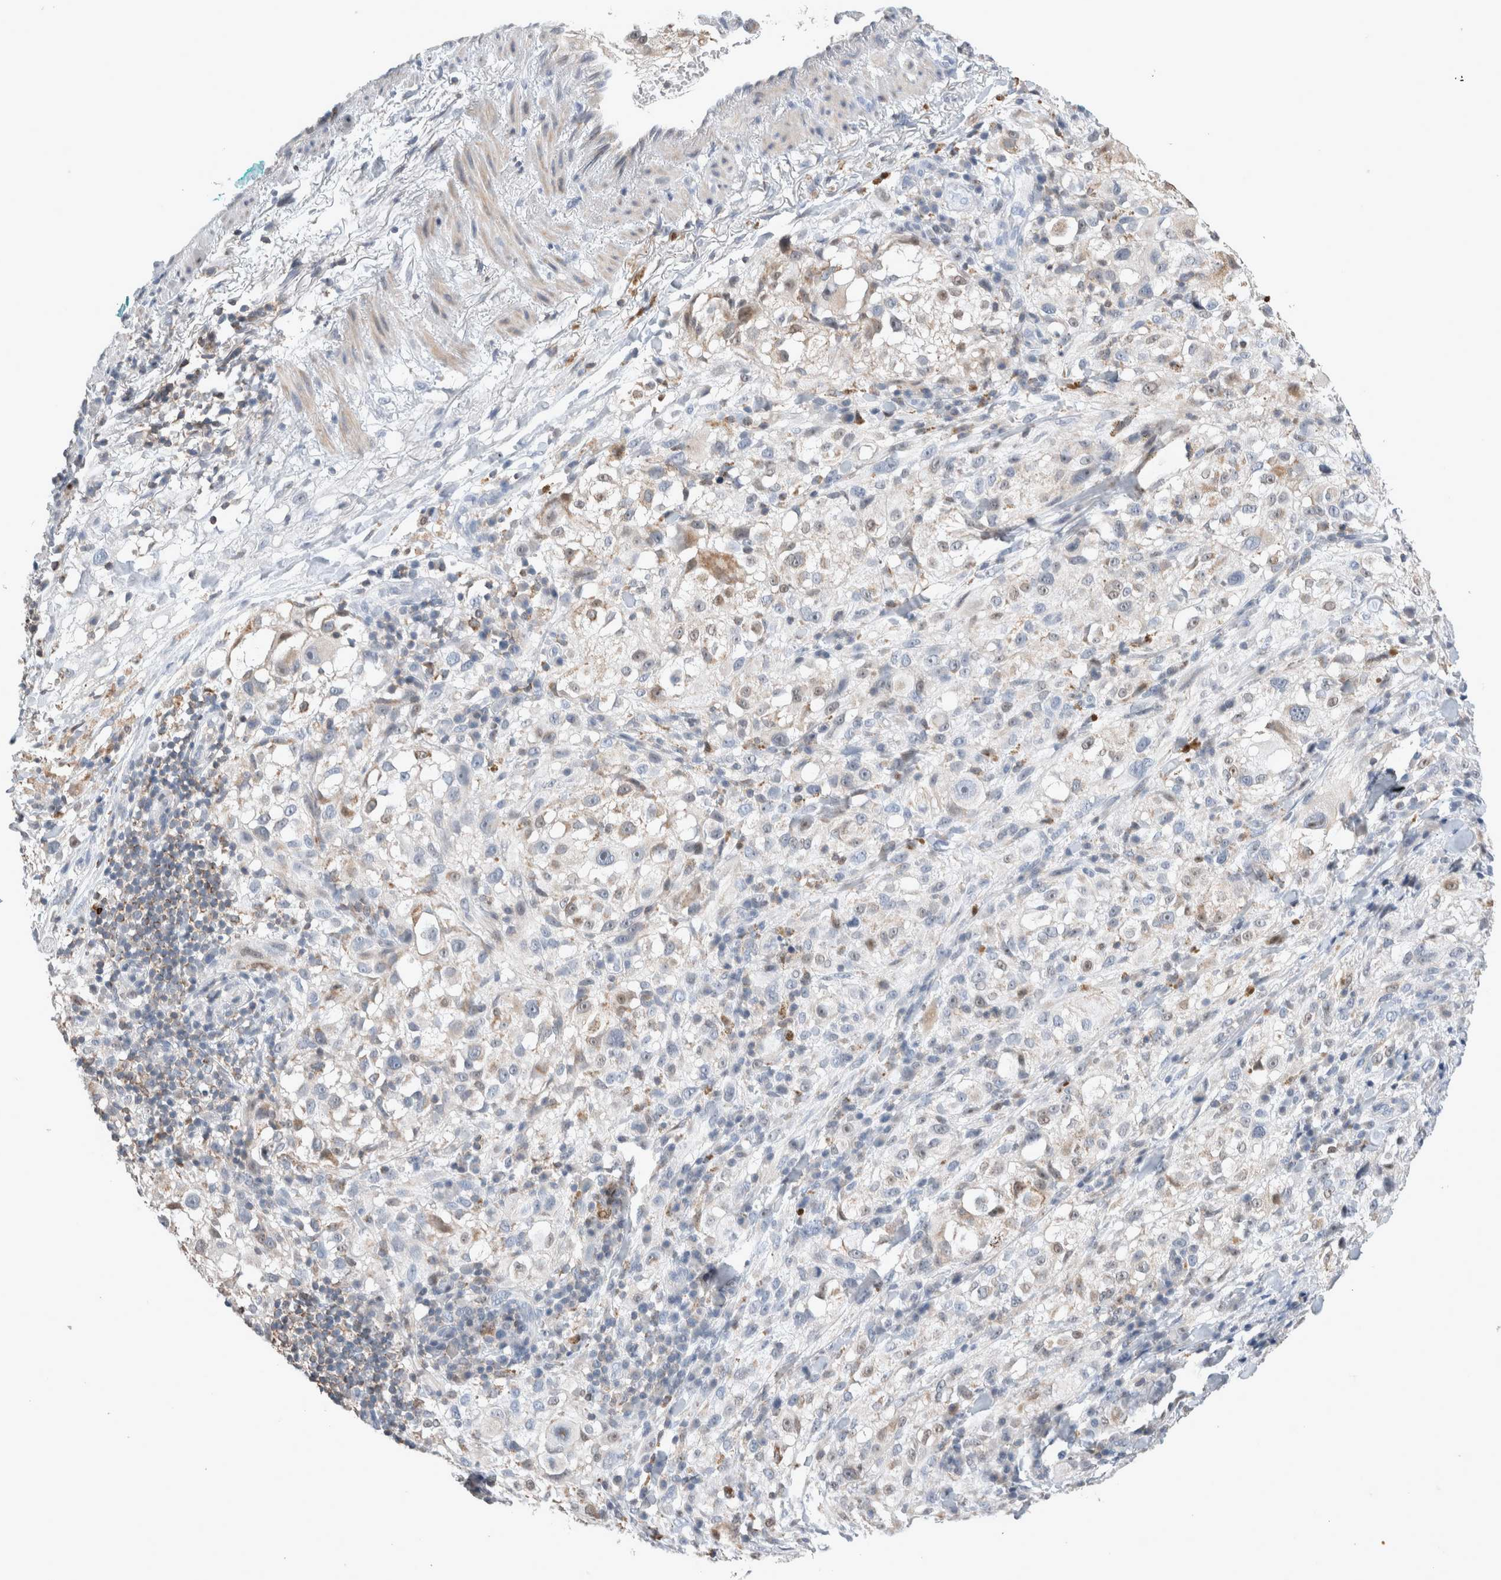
{"staining": {"intensity": "weak", "quantity": "<25%", "location": "cytoplasmic/membranous"}, "tissue": "melanoma", "cell_type": "Tumor cells", "image_type": "cancer", "snomed": [{"axis": "morphology", "description": "Necrosis, NOS"}, {"axis": "morphology", "description": "Malignant melanoma, NOS"}, {"axis": "topography", "description": "Skin"}], "caption": "IHC image of neoplastic tissue: melanoma stained with DAB (3,3'-diaminobenzidine) demonstrates no significant protein staining in tumor cells. (Brightfield microscopy of DAB immunohistochemistry at high magnification).", "gene": "AGMAT", "patient": {"sex": "female", "age": 87}}